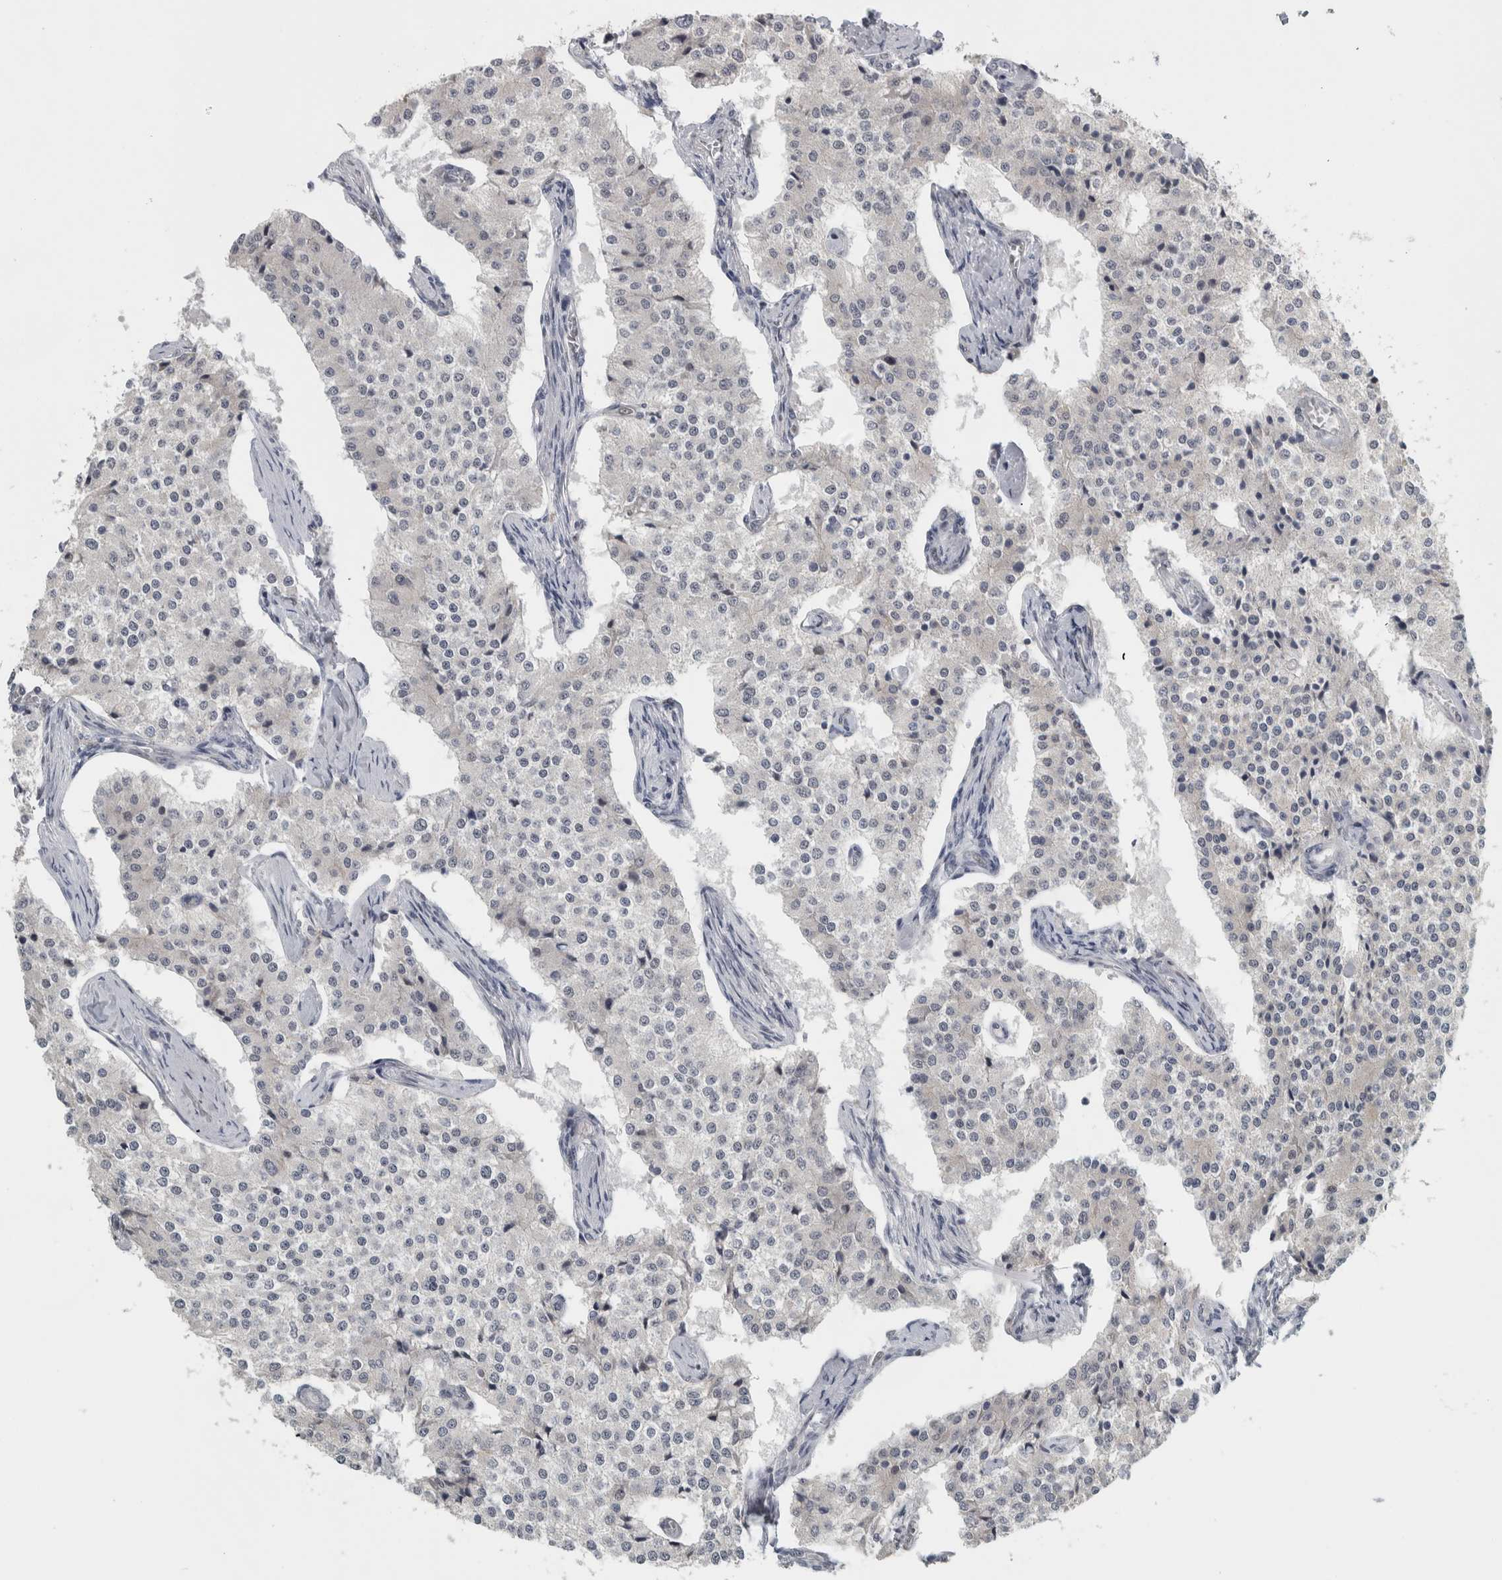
{"staining": {"intensity": "negative", "quantity": "none", "location": "none"}, "tissue": "carcinoid", "cell_type": "Tumor cells", "image_type": "cancer", "snomed": [{"axis": "morphology", "description": "Carcinoid, malignant, NOS"}, {"axis": "topography", "description": "Colon"}], "caption": "Tumor cells show no significant expression in carcinoid.", "gene": "ADPRM", "patient": {"sex": "female", "age": 52}}